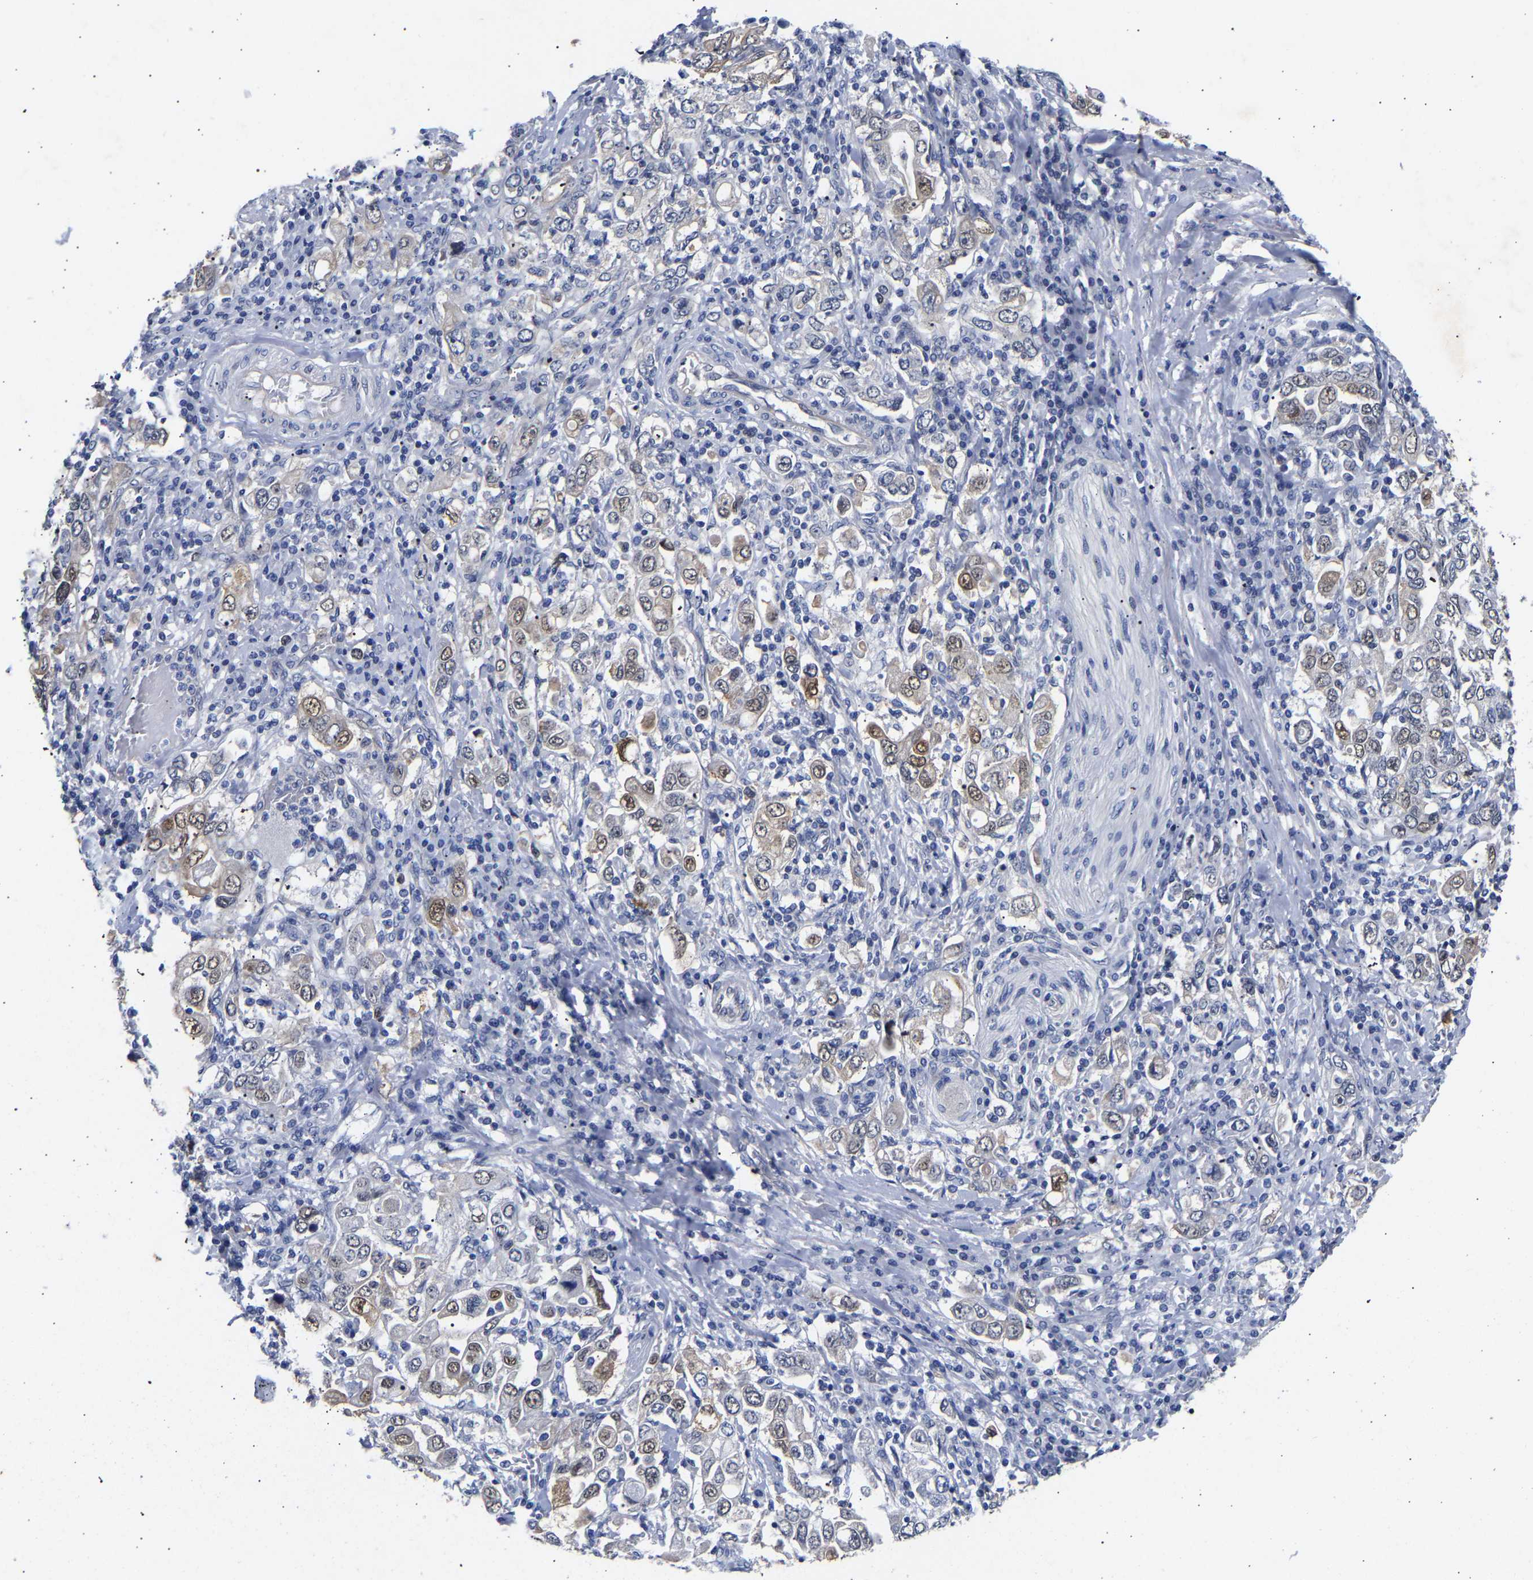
{"staining": {"intensity": "weak", "quantity": "25%-75%", "location": "cytoplasmic/membranous,nuclear"}, "tissue": "stomach cancer", "cell_type": "Tumor cells", "image_type": "cancer", "snomed": [{"axis": "morphology", "description": "Adenocarcinoma, NOS"}, {"axis": "topography", "description": "Stomach, upper"}], "caption": "Stomach cancer (adenocarcinoma) stained for a protein displays weak cytoplasmic/membranous and nuclear positivity in tumor cells.", "gene": "CCDC6", "patient": {"sex": "male", "age": 62}}